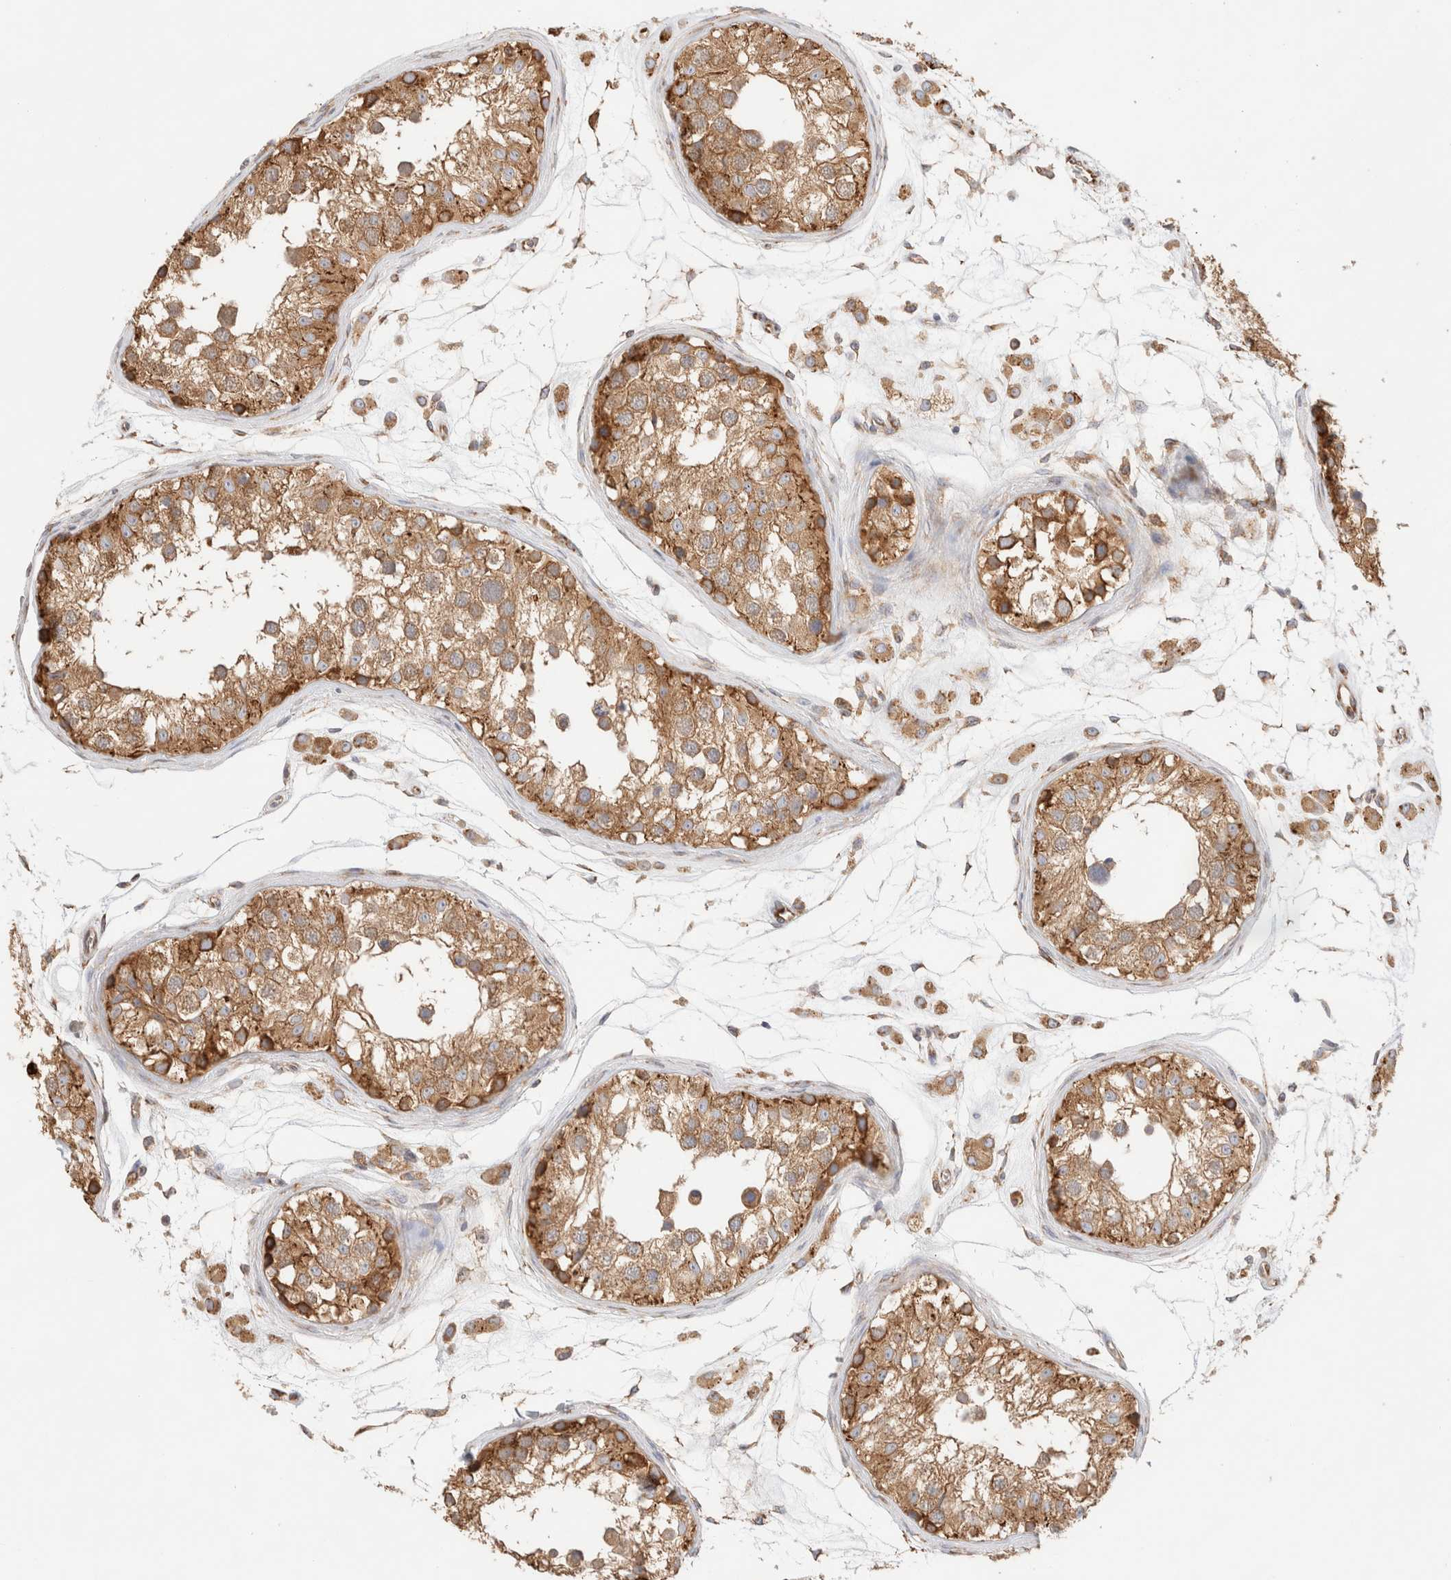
{"staining": {"intensity": "strong", "quantity": ">75%", "location": "cytoplasmic/membranous"}, "tissue": "testis", "cell_type": "Cells in seminiferous ducts", "image_type": "normal", "snomed": [{"axis": "morphology", "description": "Normal tissue, NOS"}, {"axis": "morphology", "description": "Adenocarcinoma, metastatic, NOS"}, {"axis": "topography", "description": "Testis"}], "caption": "Protein analysis of normal testis reveals strong cytoplasmic/membranous positivity in approximately >75% of cells in seminiferous ducts. (DAB (3,3'-diaminobenzidine) IHC with brightfield microscopy, high magnification).", "gene": "ZC2HC1A", "patient": {"sex": "male", "age": 26}}